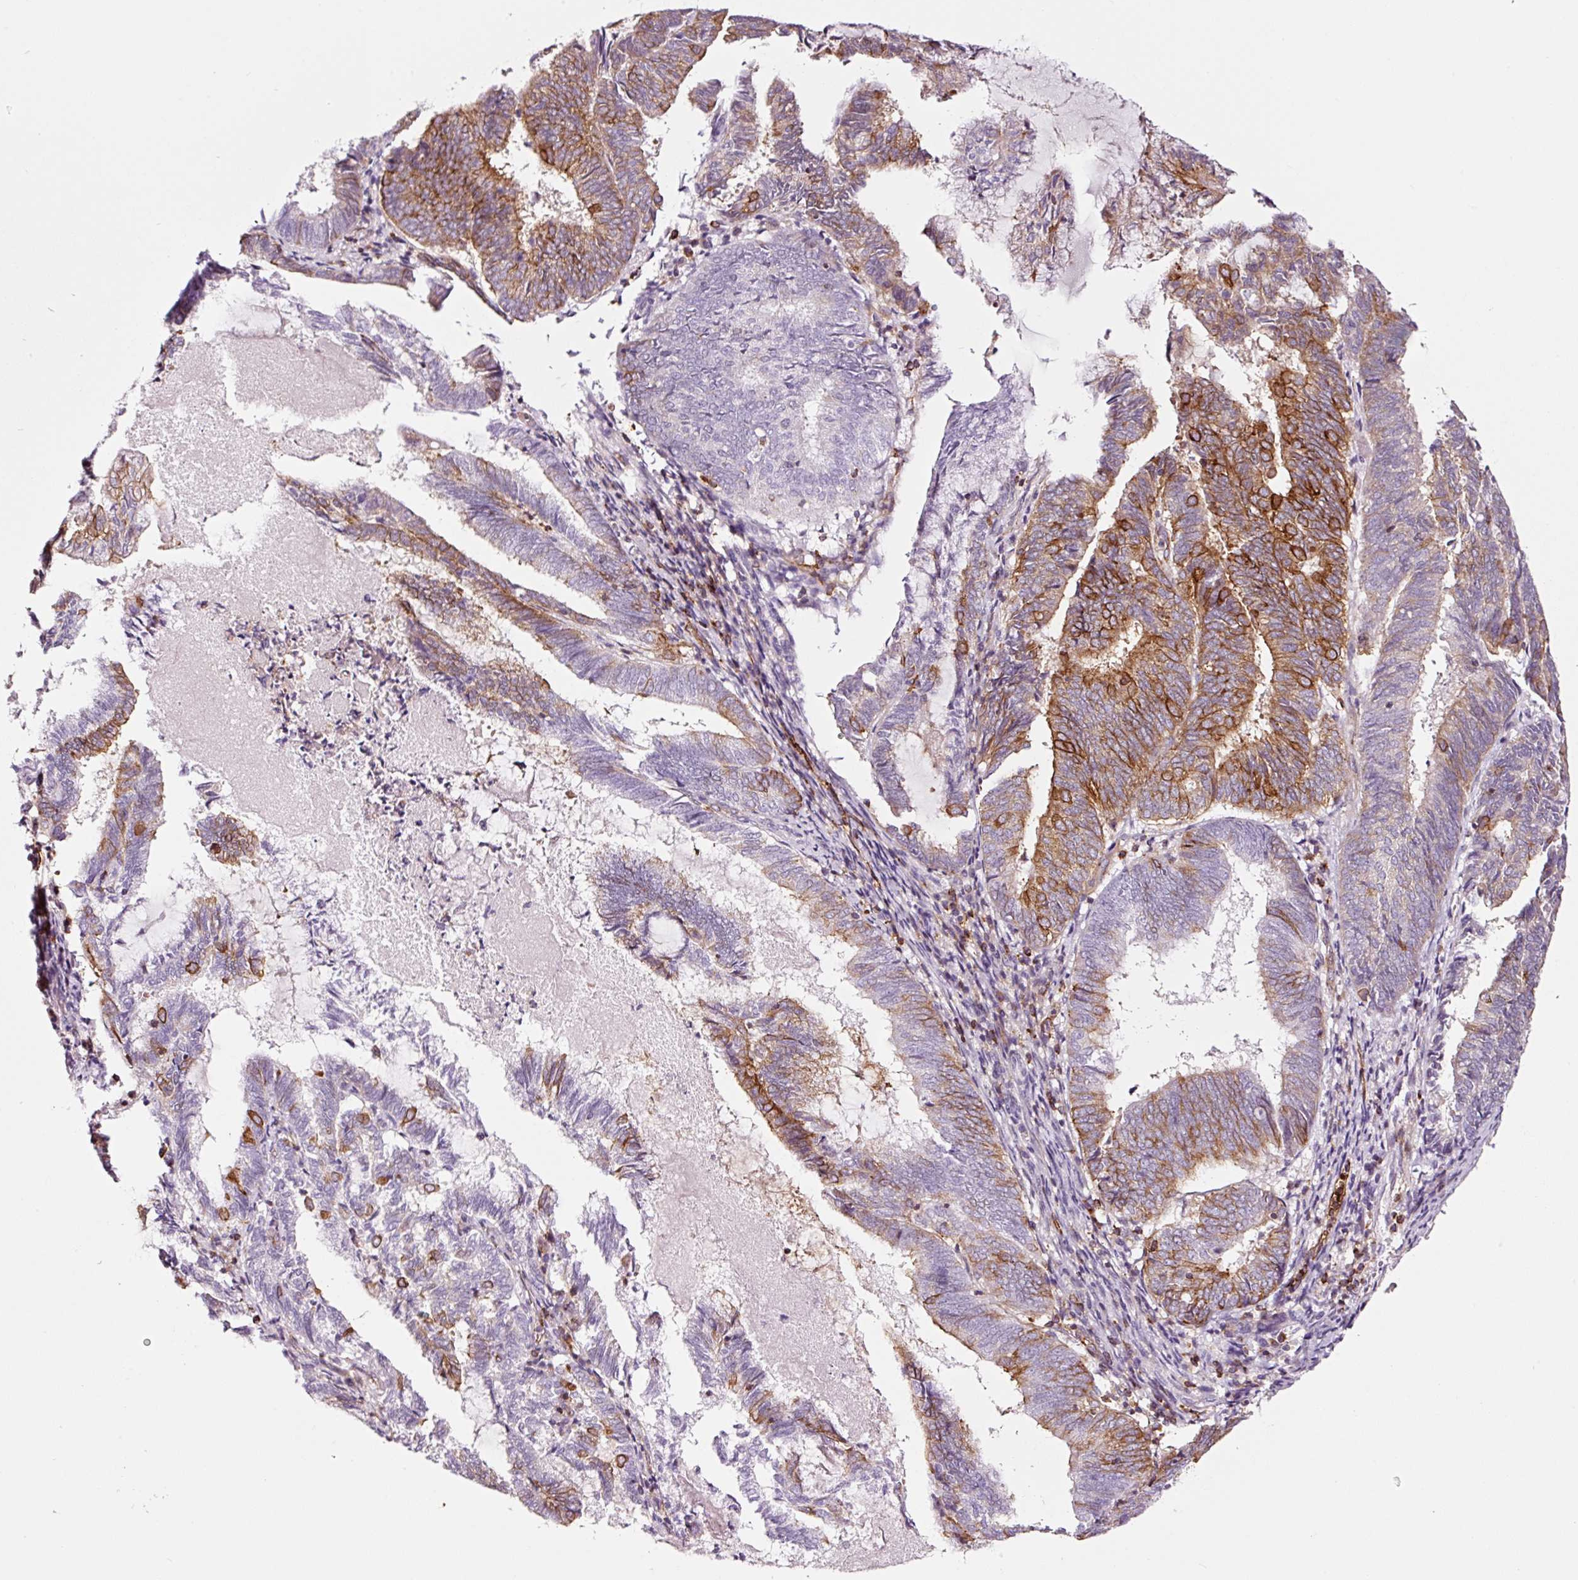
{"staining": {"intensity": "strong", "quantity": "25%-75%", "location": "cytoplasmic/membranous"}, "tissue": "endometrial cancer", "cell_type": "Tumor cells", "image_type": "cancer", "snomed": [{"axis": "morphology", "description": "Adenocarcinoma, NOS"}, {"axis": "topography", "description": "Endometrium"}], "caption": "Tumor cells exhibit high levels of strong cytoplasmic/membranous positivity in approximately 25%-75% of cells in human endometrial adenocarcinoma. Nuclei are stained in blue.", "gene": "ADD3", "patient": {"sex": "female", "age": 80}}